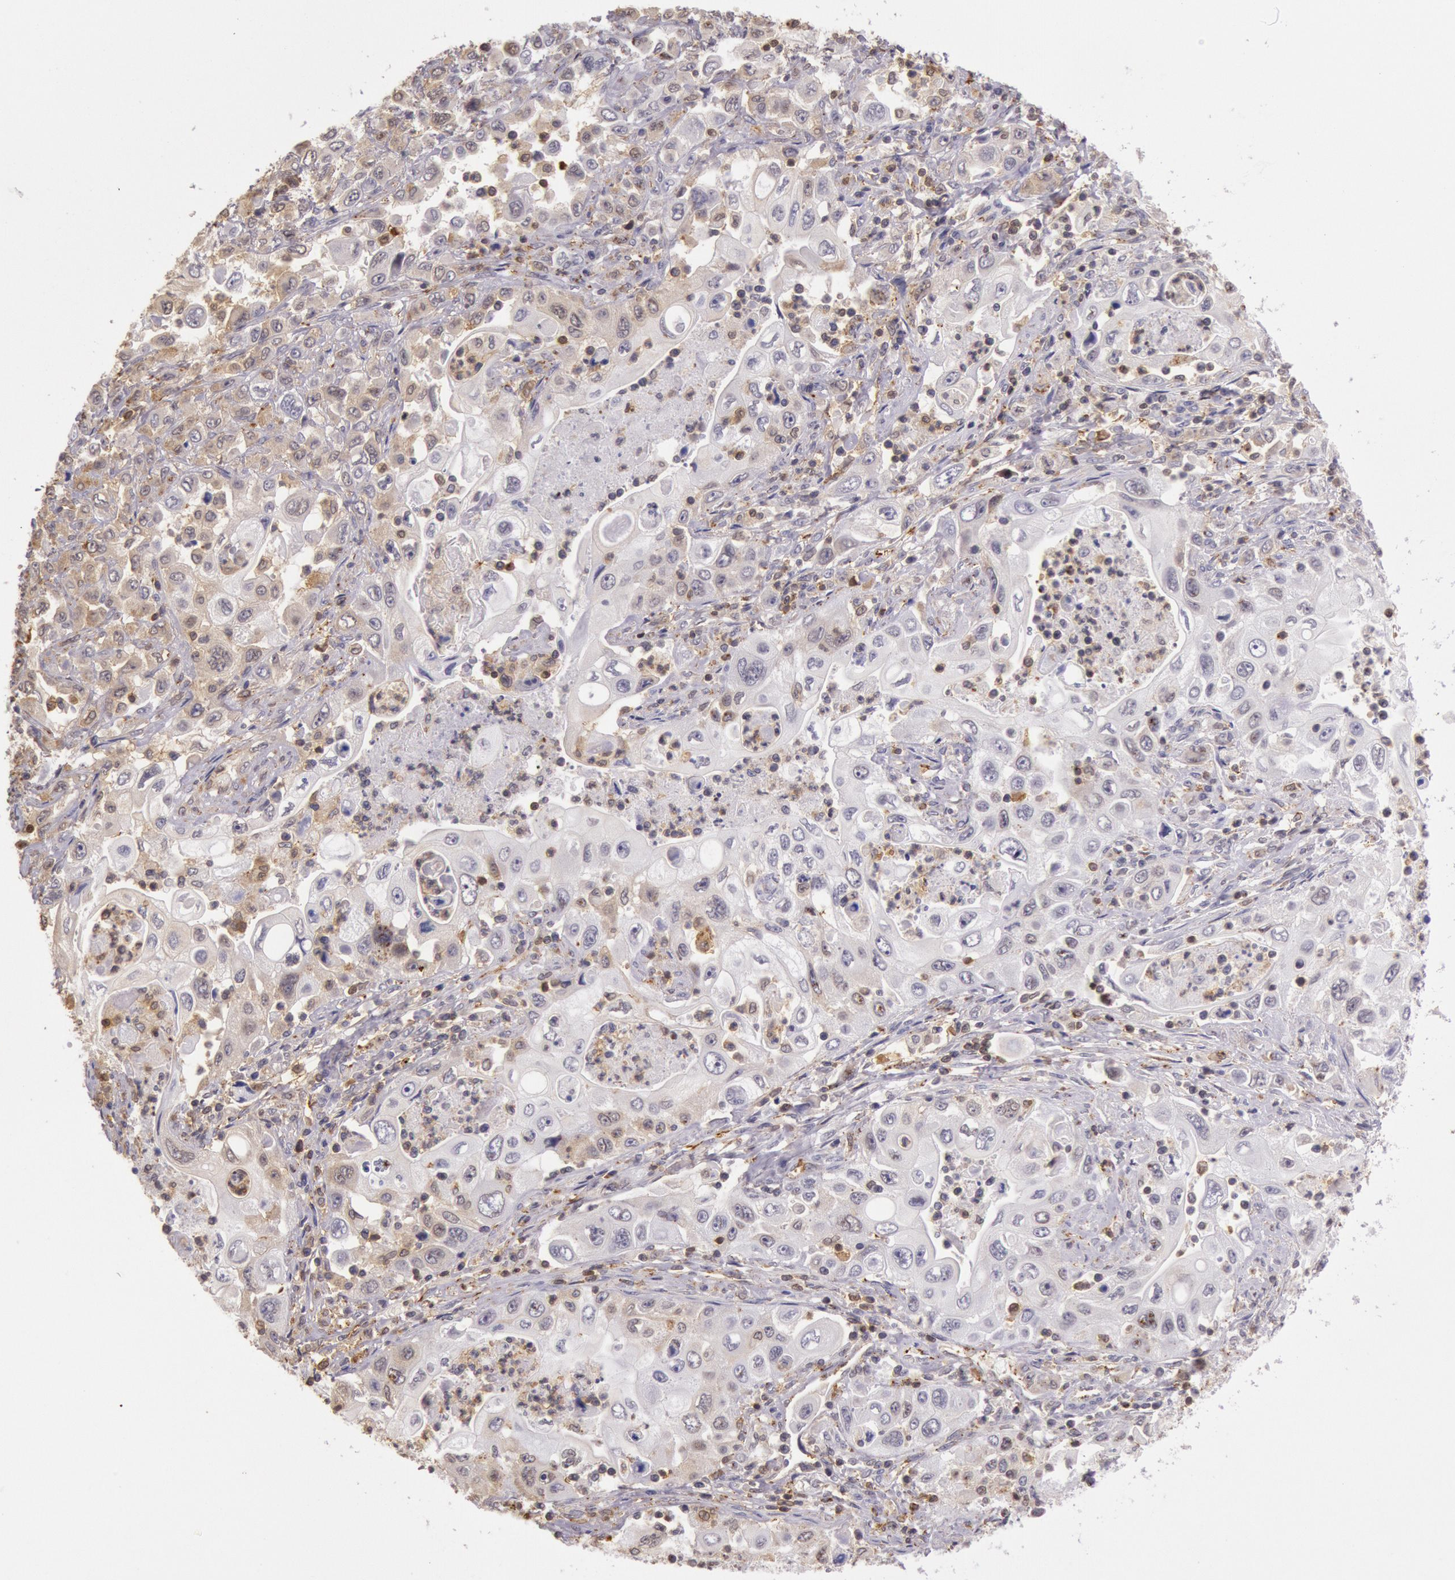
{"staining": {"intensity": "moderate", "quantity": "<25%", "location": "cytoplasmic/membranous"}, "tissue": "pancreatic cancer", "cell_type": "Tumor cells", "image_type": "cancer", "snomed": [{"axis": "morphology", "description": "Adenocarcinoma, NOS"}, {"axis": "topography", "description": "Pancreas"}], "caption": "A brown stain shows moderate cytoplasmic/membranous positivity of a protein in pancreatic cancer (adenocarcinoma) tumor cells.", "gene": "HIF1A", "patient": {"sex": "male", "age": 70}}